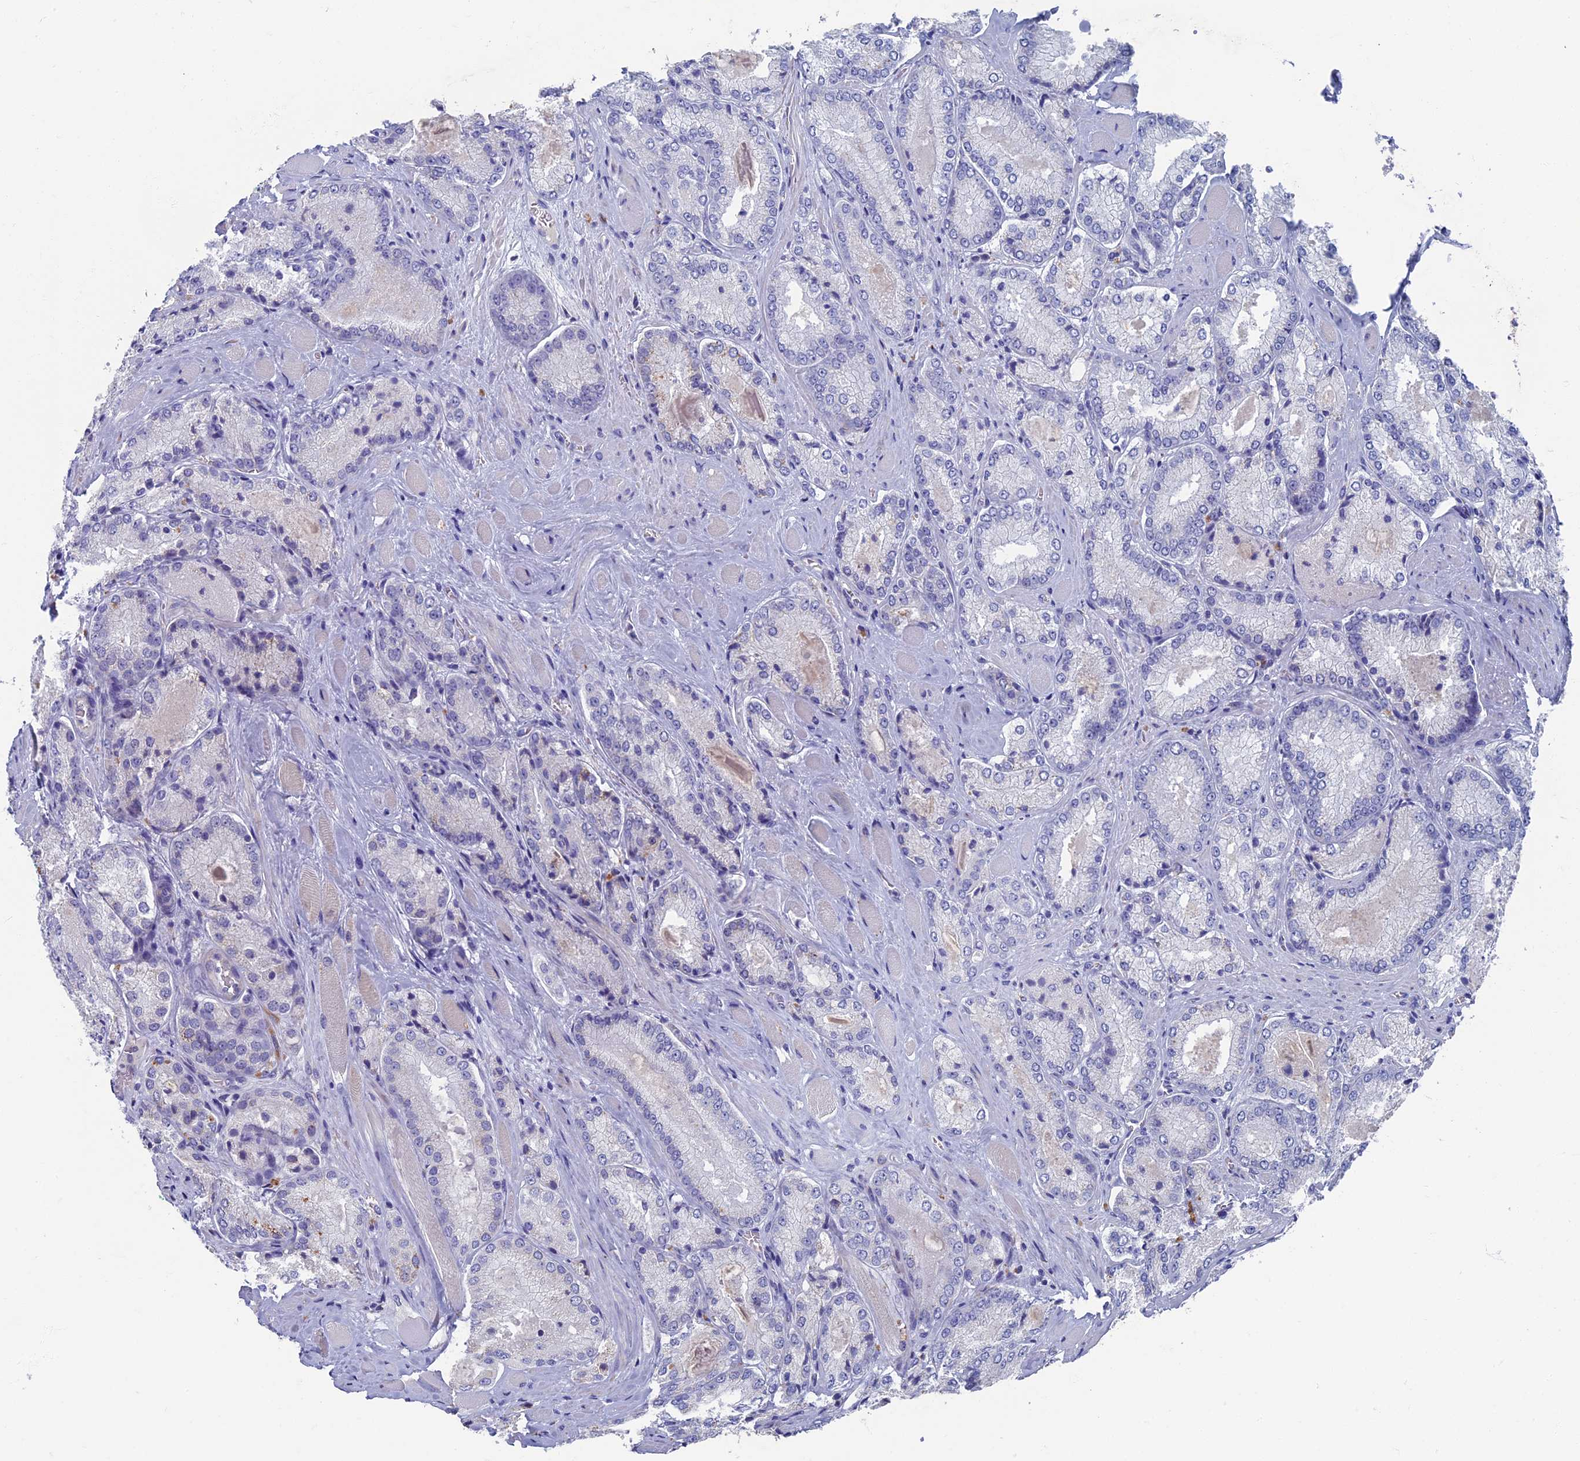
{"staining": {"intensity": "negative", "quantity": "none", "location": "none"}, "tissue": "prostate cancer", "cell_type": "Tumor cells", "image_type": "cancer", "snomed": [{"axis": "morphology", "description": "Adenocarcinoma, Low grade"}, {"axis": "topography", "description": "Prostate"}], "caption": "The histopathology image reveals no staining of tumor cells in prostate low-grade adenocarcinoma.", "gene": "OAT", "patient": {"sex": "male", "age": 74}}